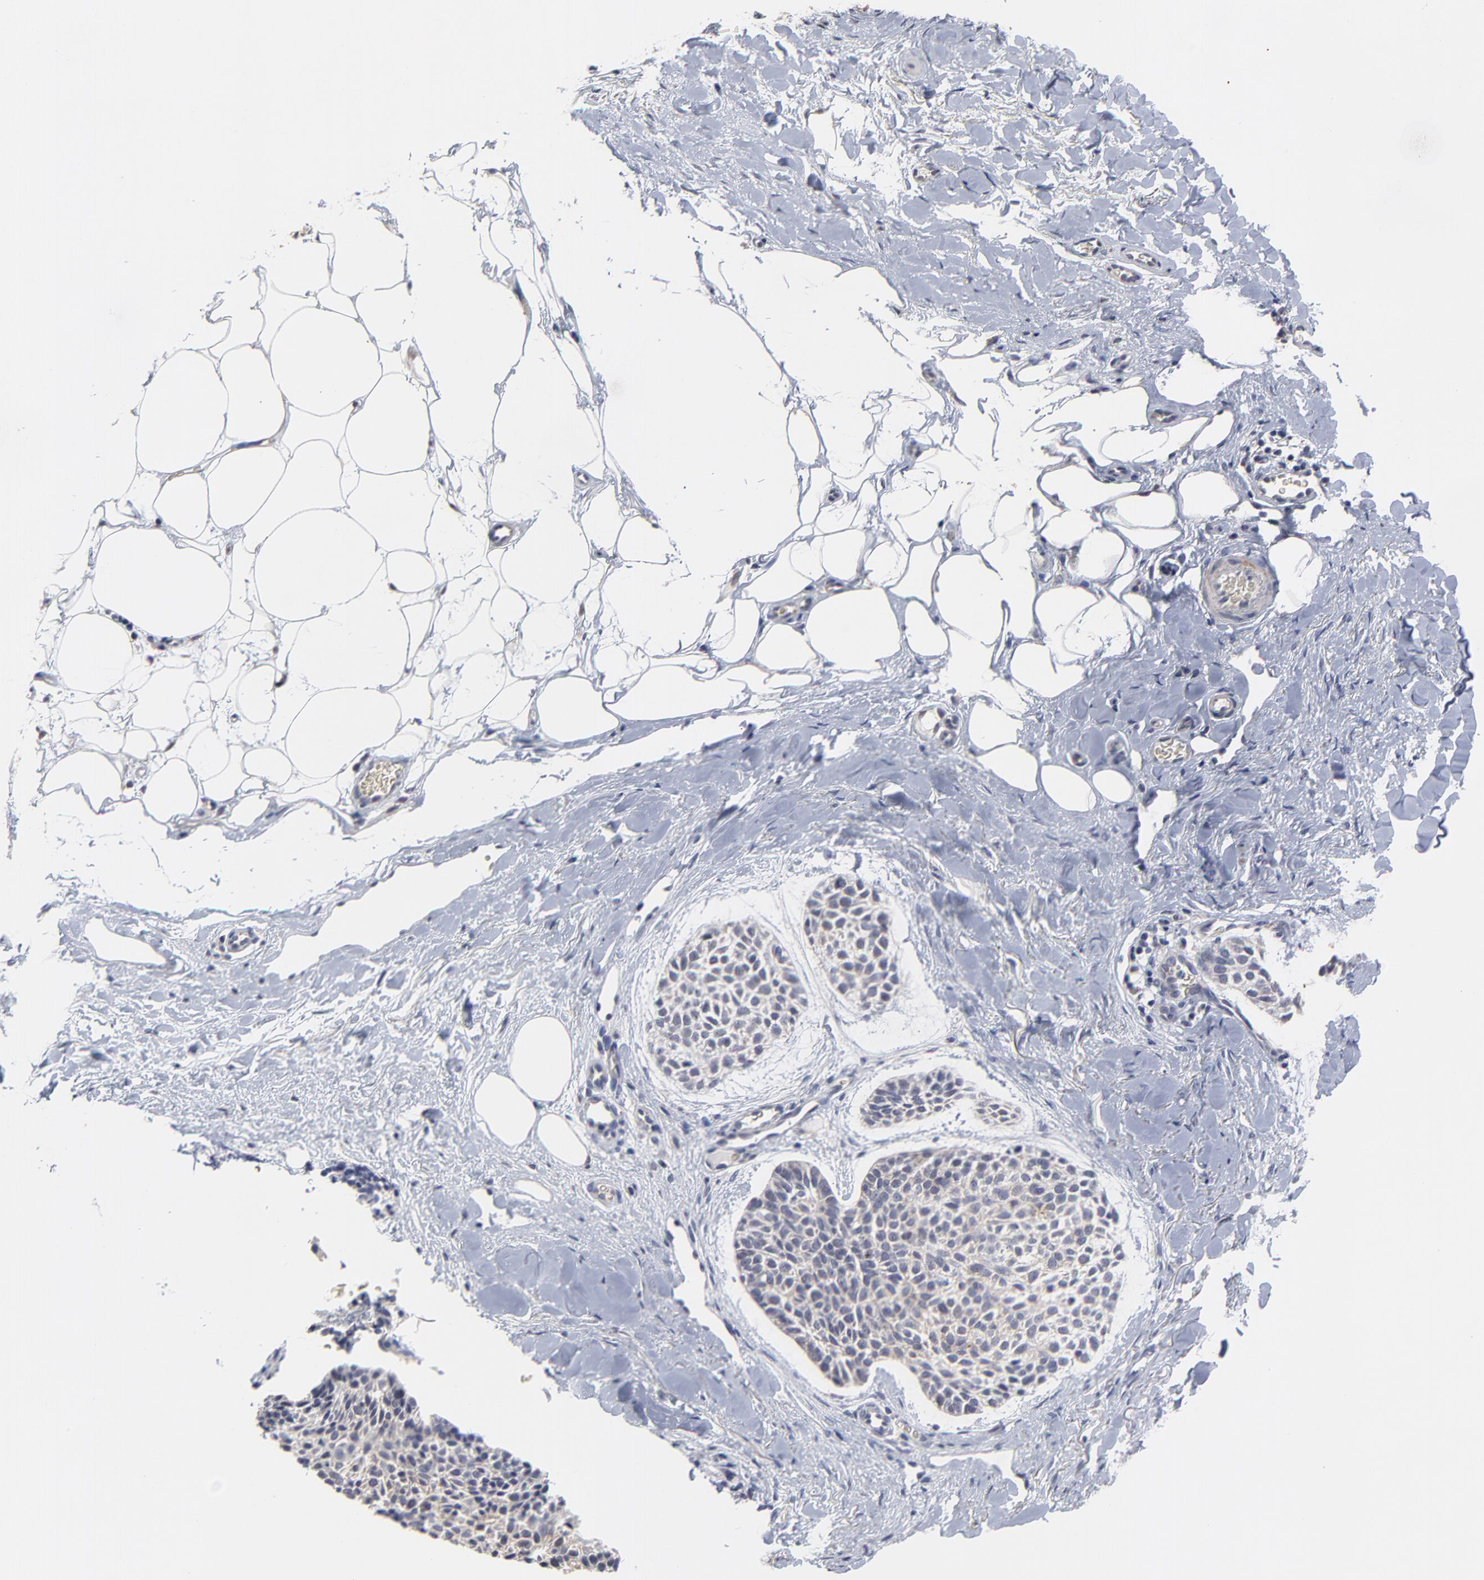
{"staining": {"intensity": "negative", "quantity": "none", "location": "none"}, "tissue": "skin cancer", "cell_type": "Tumor cells", "image_type": "cancer", "snomed": [{"axis": "morphology", "description": "Normal tissue, NOS"}, {"axis": "morphology", "description": "Basal cell carcinoma"}, {"axis": "topography", "description": "Skin"}], "caption": "Human skin basal cell carcinoma stained for a protein using immunohistochemistry displays no positivity in tumor cells.", "gene": "MAGEA10", "patient": {"sex": "female", "age": 70}}